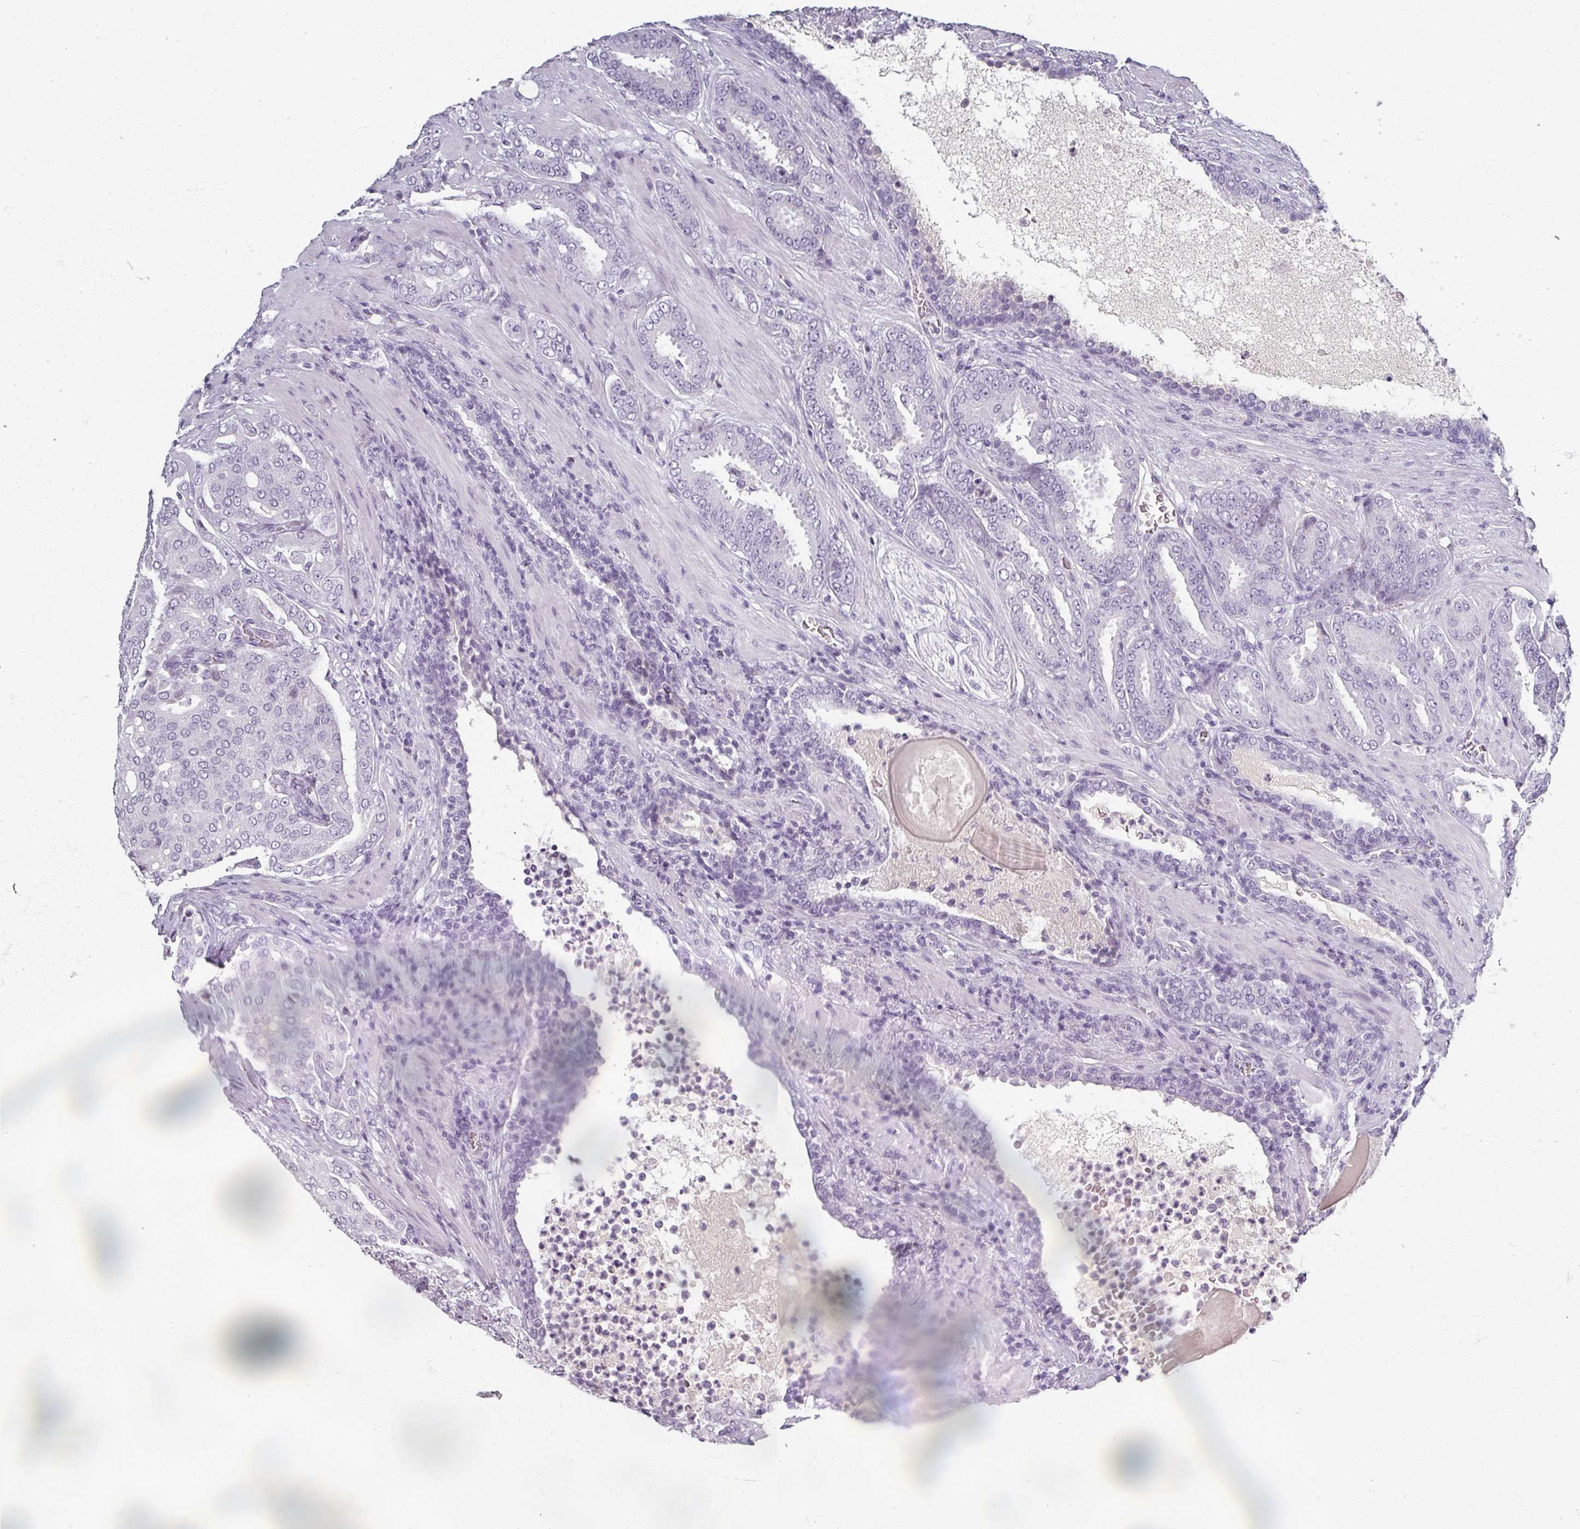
{"staining": {"intensity": "negative", "quantity": "none", "location": "none"}, "tissue": "prostate cancer", "cell_type": "Tumor cells", "image_type": "cancer", "snomed": [{"axis": "morphology", "description": "Adenocarcinoma, High grade"}, {"axis": "topography", "description": "Prostate"}], "caption": "Prostate high-grade adenocarcinoma was stained to show a protein in brown. There is no significant positivity in tumor cells.", "gene": "REG3G", "patient": {"sex": "male", "age": 68}}